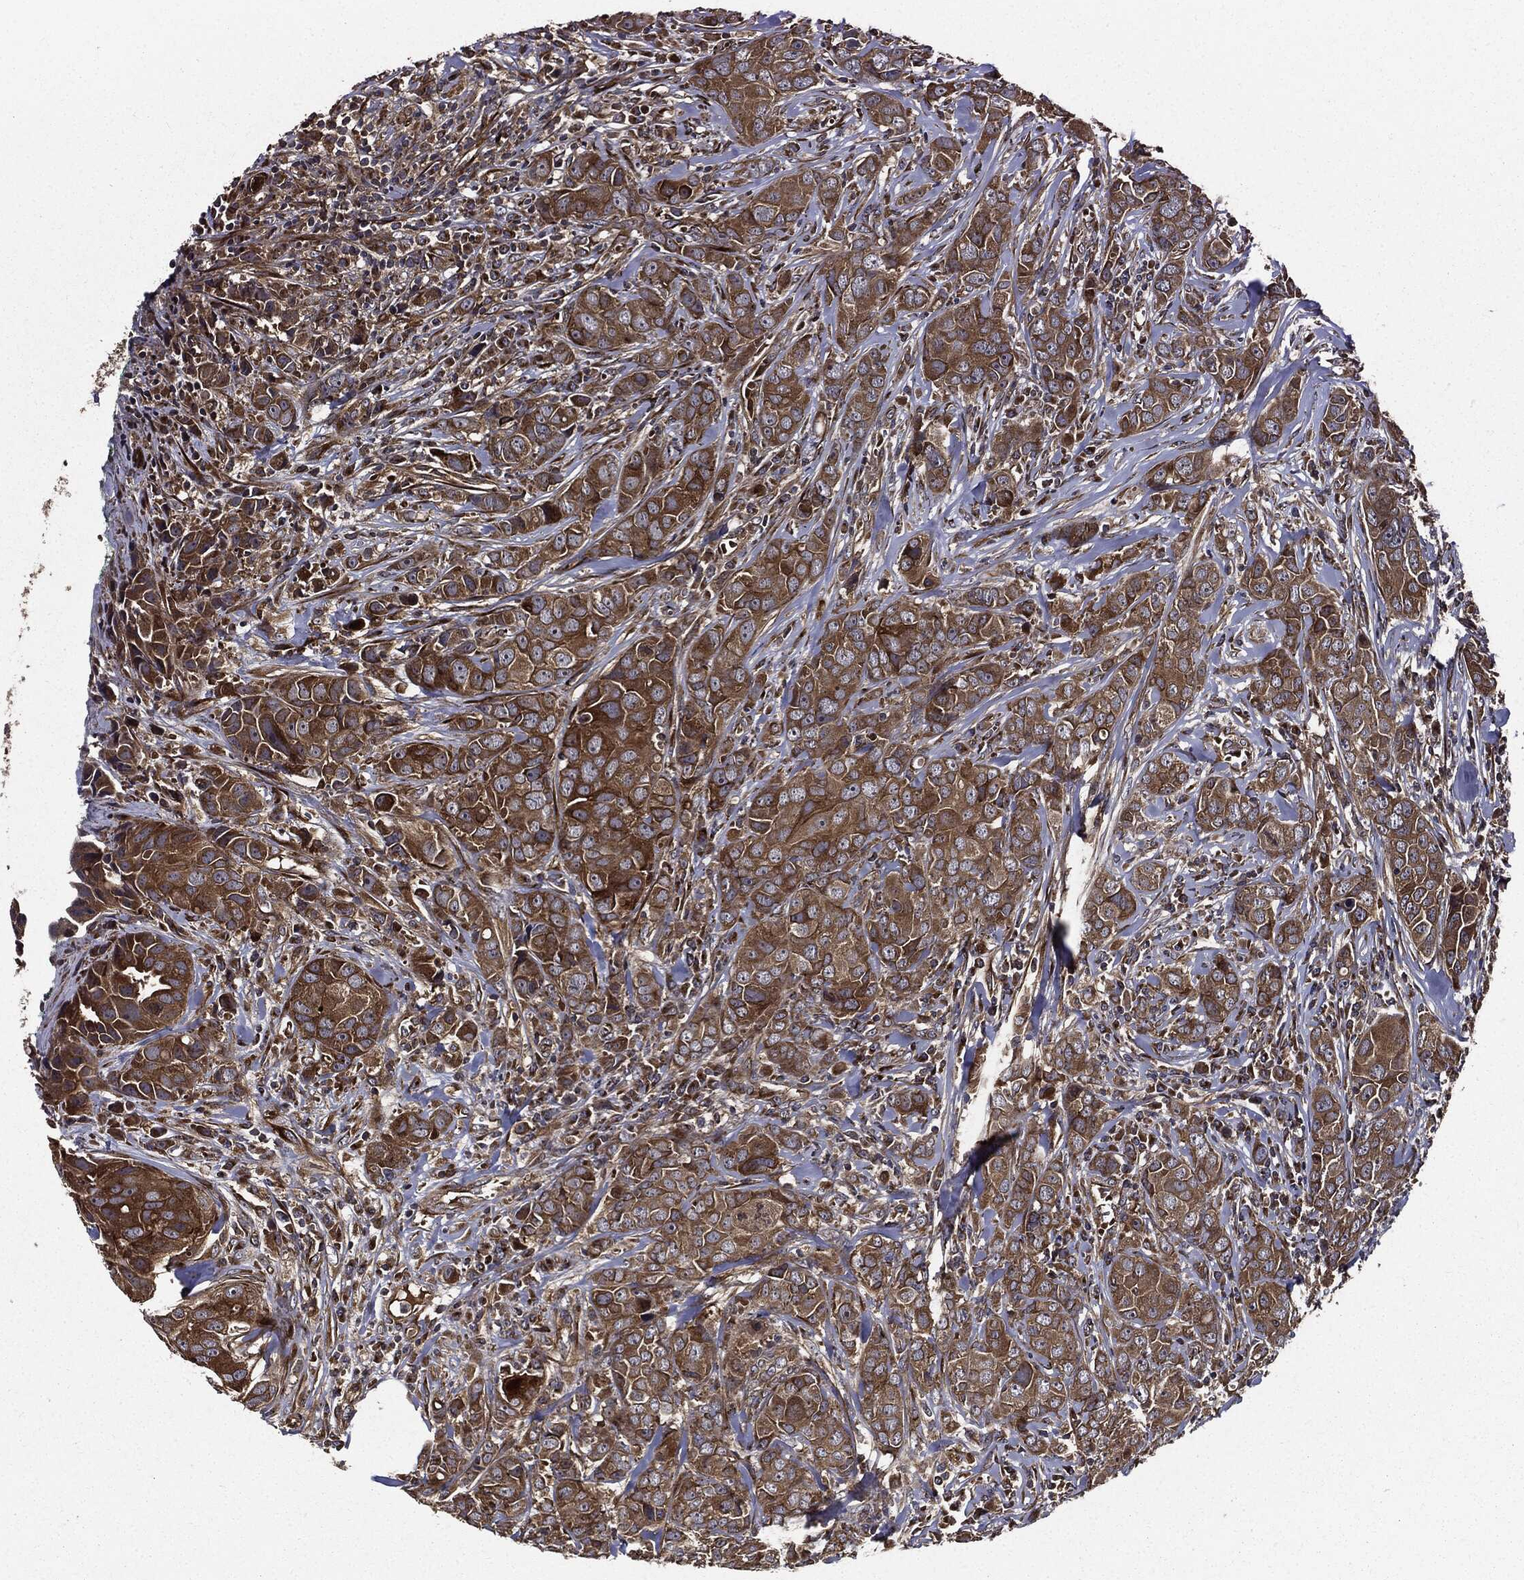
{"staining": {"intensity": "moderate", "quantity": ">75%", "location": "cytoplasmic/membranous"}, "tissue": "breast cancer", "cell_type": "Tumor cells", "image_type": "cancer", "snomed": [{"axis": "morphology", "description": "Duct carcinoma"}, {"axis": "topography", "description": "Breast"}], "caption": "Brown immunohistochemical staining in human breast cancer displays moderate cytoplasmic/membranous staining in about >75% of tumor cells.", "gene": "HTT", "patient": {"sex": "female", "age": 43}}